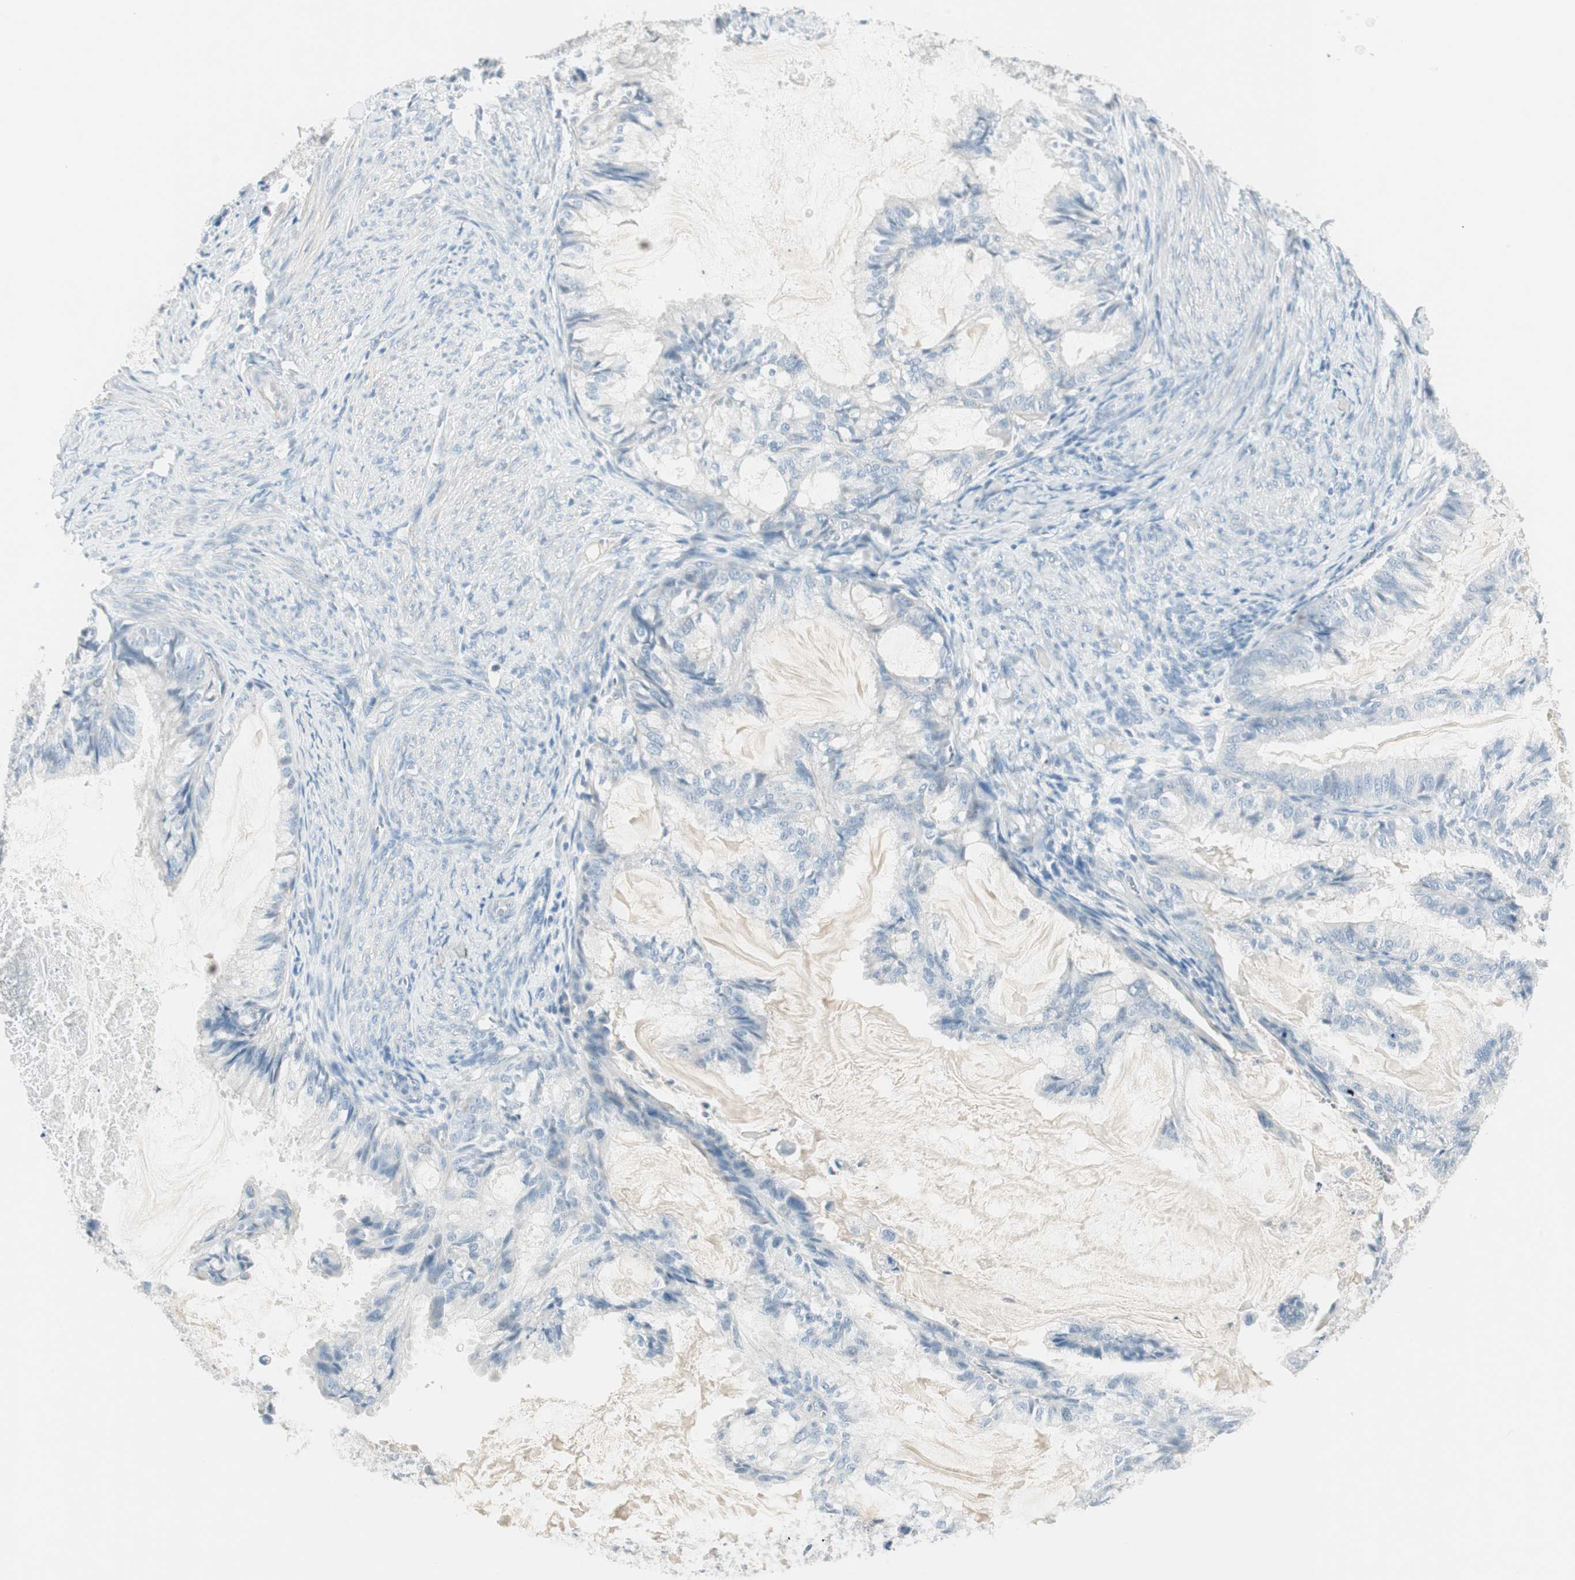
{"staining": {"intensity": "negative", "quantity": "none", "location": "none"}, "tissue": "cervical cancer", "cell_type": "Tumor cells", "image_type": "cancer", "snomed": [{"axis": "morphology", "description": "Normal tissue, NOS"}, {"axis": "morphology", "description": "Adenocarcinoma, NOS"}, {"axis": "topography", "description": "Cervix"}, {"axis": "topography", "description": "Endometrium"}], "caption": "The histopathology image shows no significant staining in tumor cells of adenocarcinoma (cervical). (Stains: DAB (3,3'-diaminobenzidine) immunohistochemistry (IHC) with hematoxylin counter stain, Microscopy: brightfield microscopy at high magnification).", "gene": "ITLN2", "patient": {"sex": "female", "age": 86}}